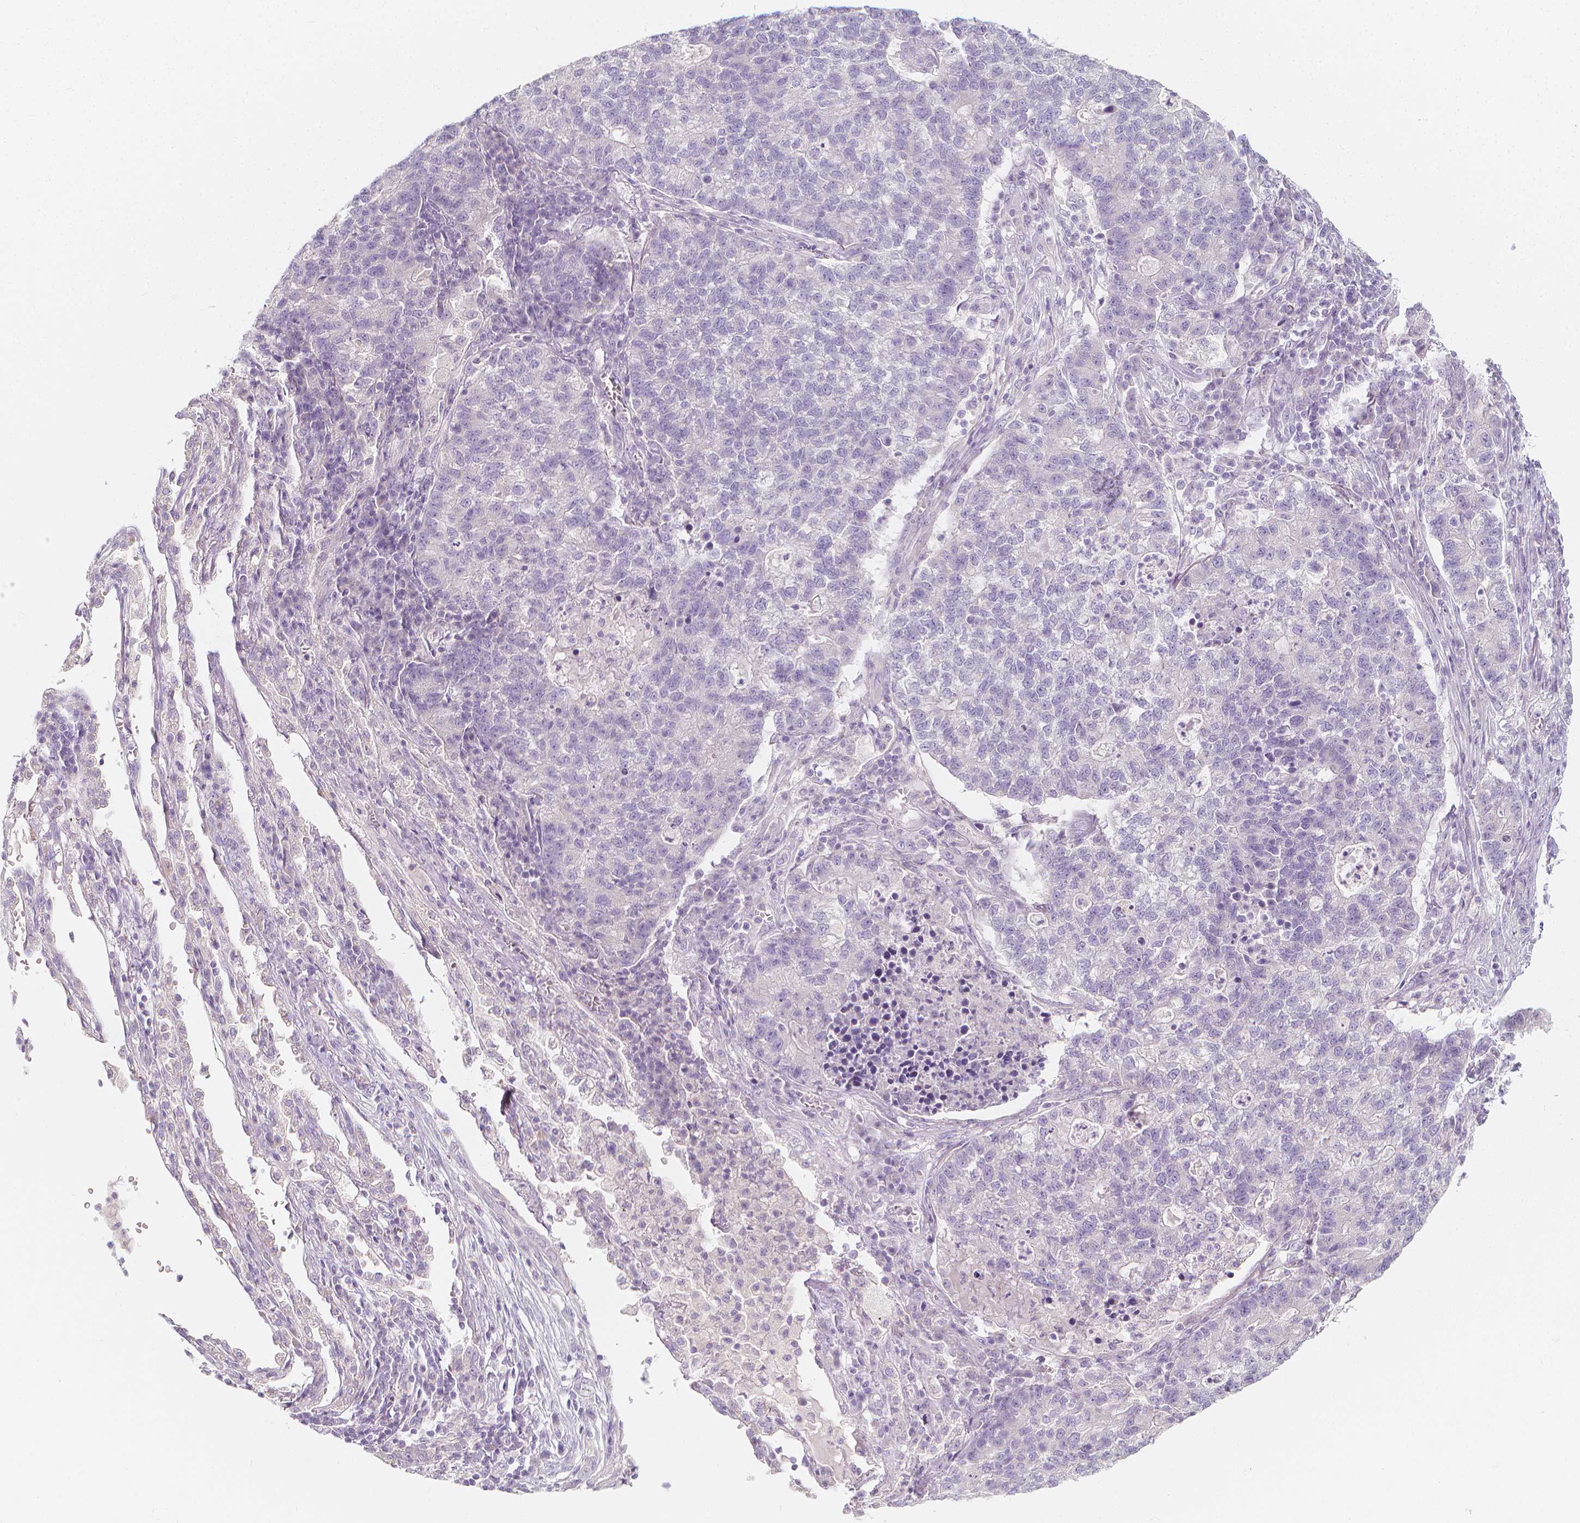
{"staining": {"intensity": "negative", "quantity": "none", "location": "none"}, "tissue": "lung cancer", "cell_type": "Tumor cells", "image_type": "cancer", "snomed": [{"axis": "morphology", "description": "Adenocarcinoma, NOS"}, {"axis": "topography", "description": "Lung"}], "caption": "Tumor cells show no significant protein positivity in lung adenocarcinoma.", "gene": "RBFOX1", "patient": {"sex": "male", "age": 57}}